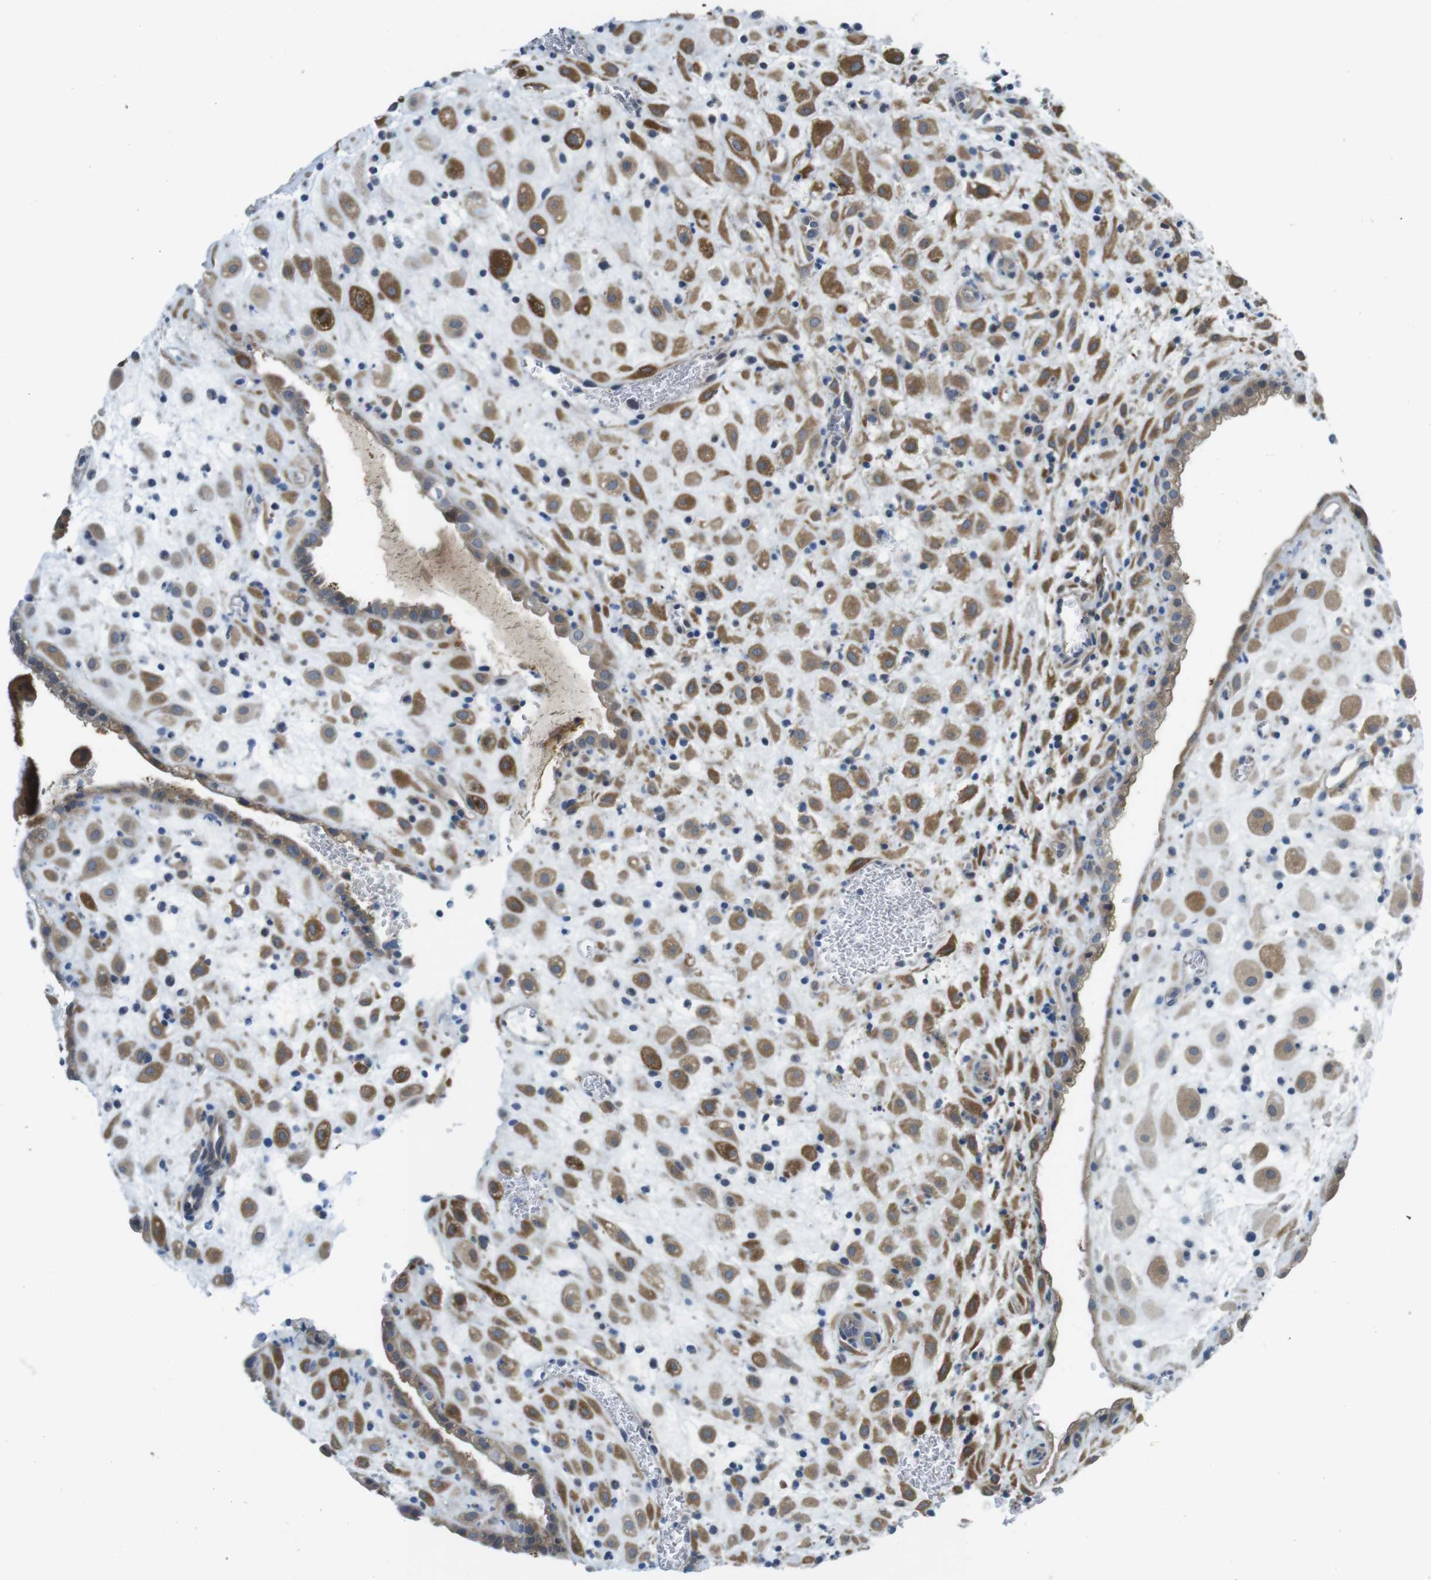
{"staining": {"intensity": "moderate", "quantity": ">75%", "location": "cytoplasmic/membranous"}, "tissue": "placenta", "cell_type": "Decidual cells", "image_type": "normal", "snomed": [{"axis": "morphology", "description": "Normal tissue, NOS"}, {"axis": "topography", "description": "Placenta"}], "caption": "An image showing moderate cytoplasmic/membranous expression in about >75% of decidual cells in unremarkable placenta, as visualized by brown immunohistochemical staining.", "gene": "CASP2", "patient": {"sex": "female", "age": 35}}